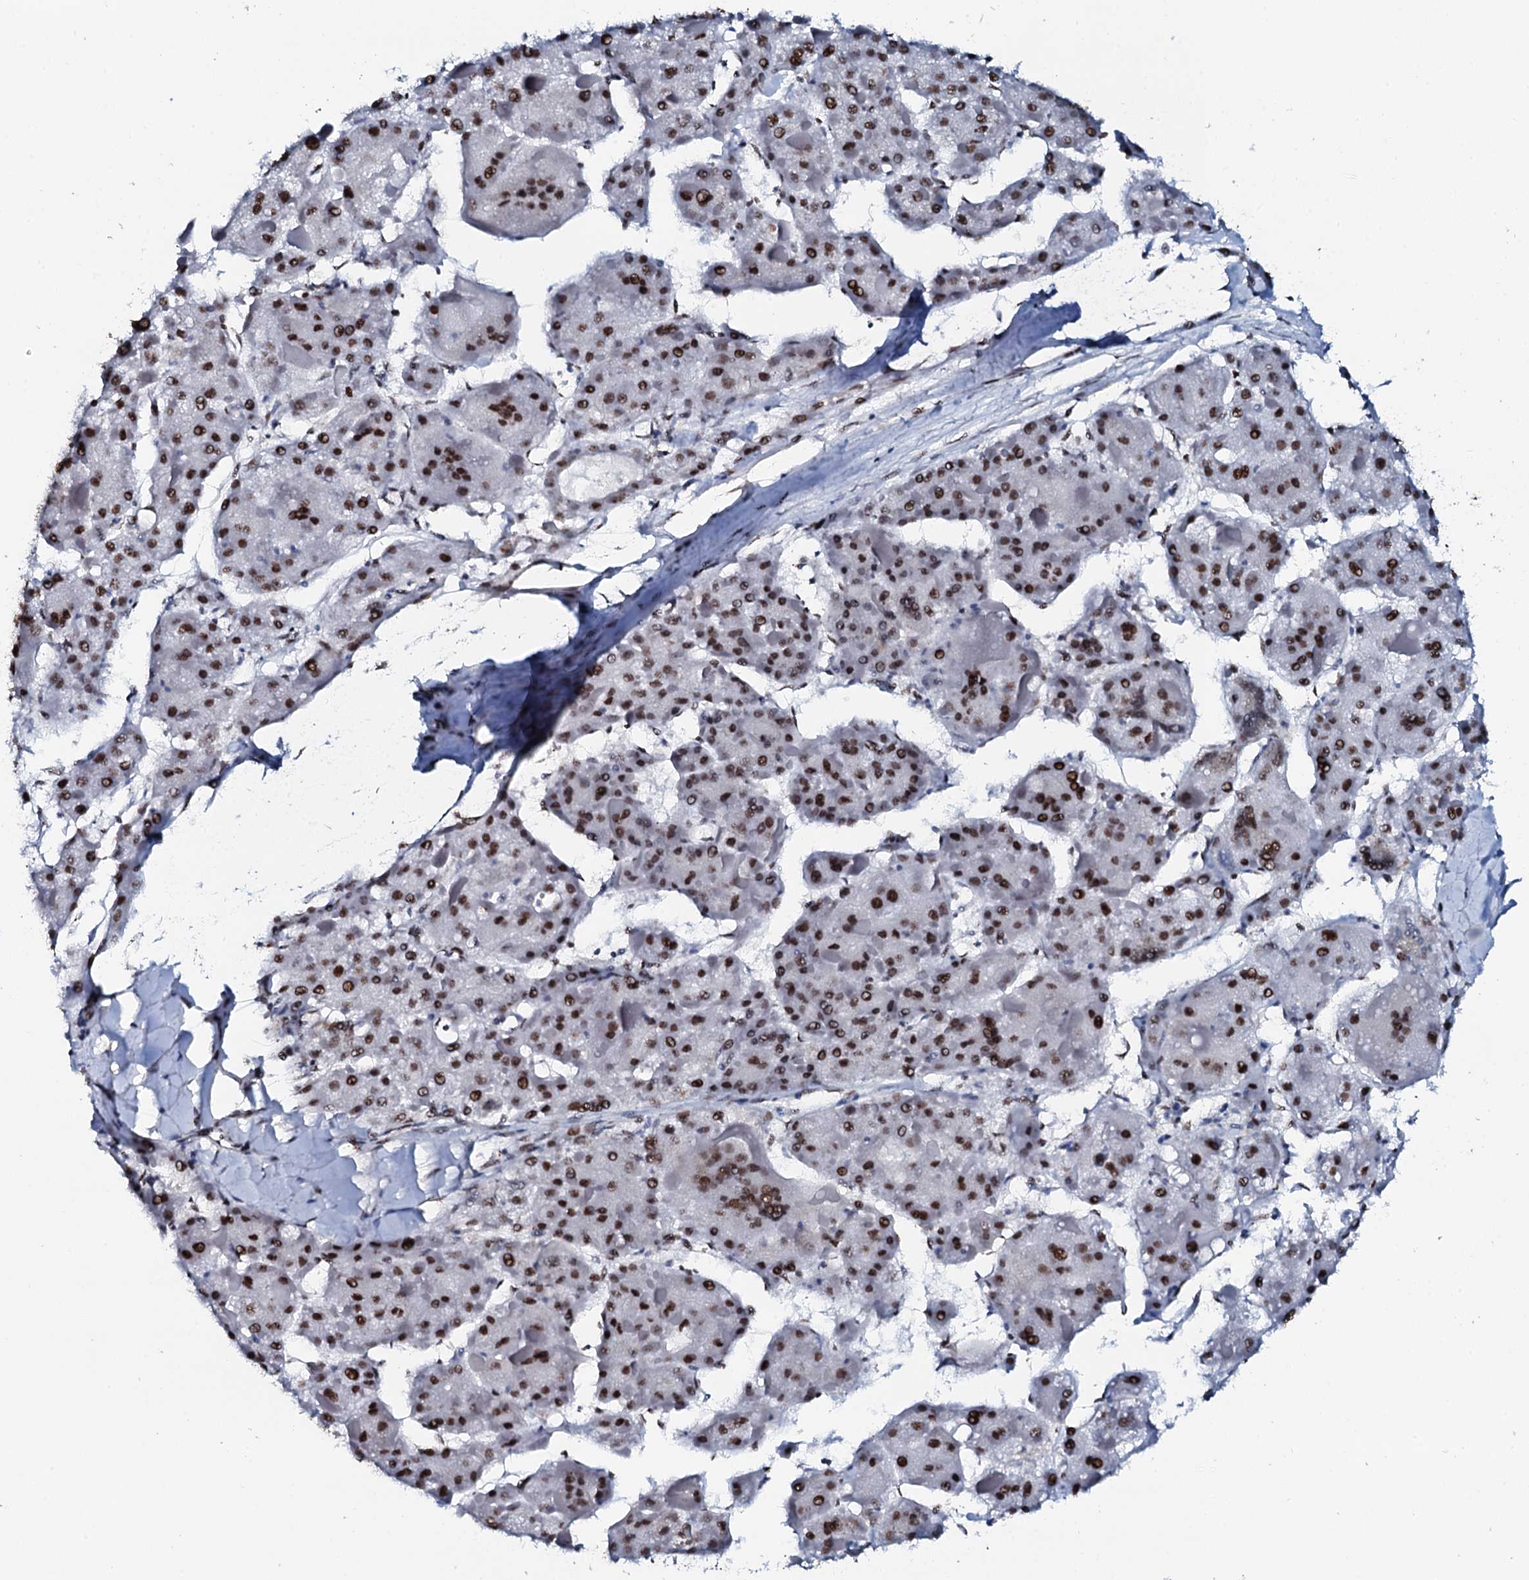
{"staining": {"intensity": "strong", "quantity": ">75%", "location": "nuclear"}, "tissue": "liver cancer", "cell_type": "Tumor cells", "image_type": "cancer", "snomed": [{"axis": "morphology", "description": "Carcinoma, Hepatocellular, NOS"}, {"axis": "topography", "description": "Liver"}], "caption": "A high-resolution histopathology image shows IHC staining of liver hepatocellular carcinoma, which displays strong nuclear staining in approximately >75% of tumor cells.", "gene": "NKAPD1", "patient": {"sex": "female", "age": 73}}